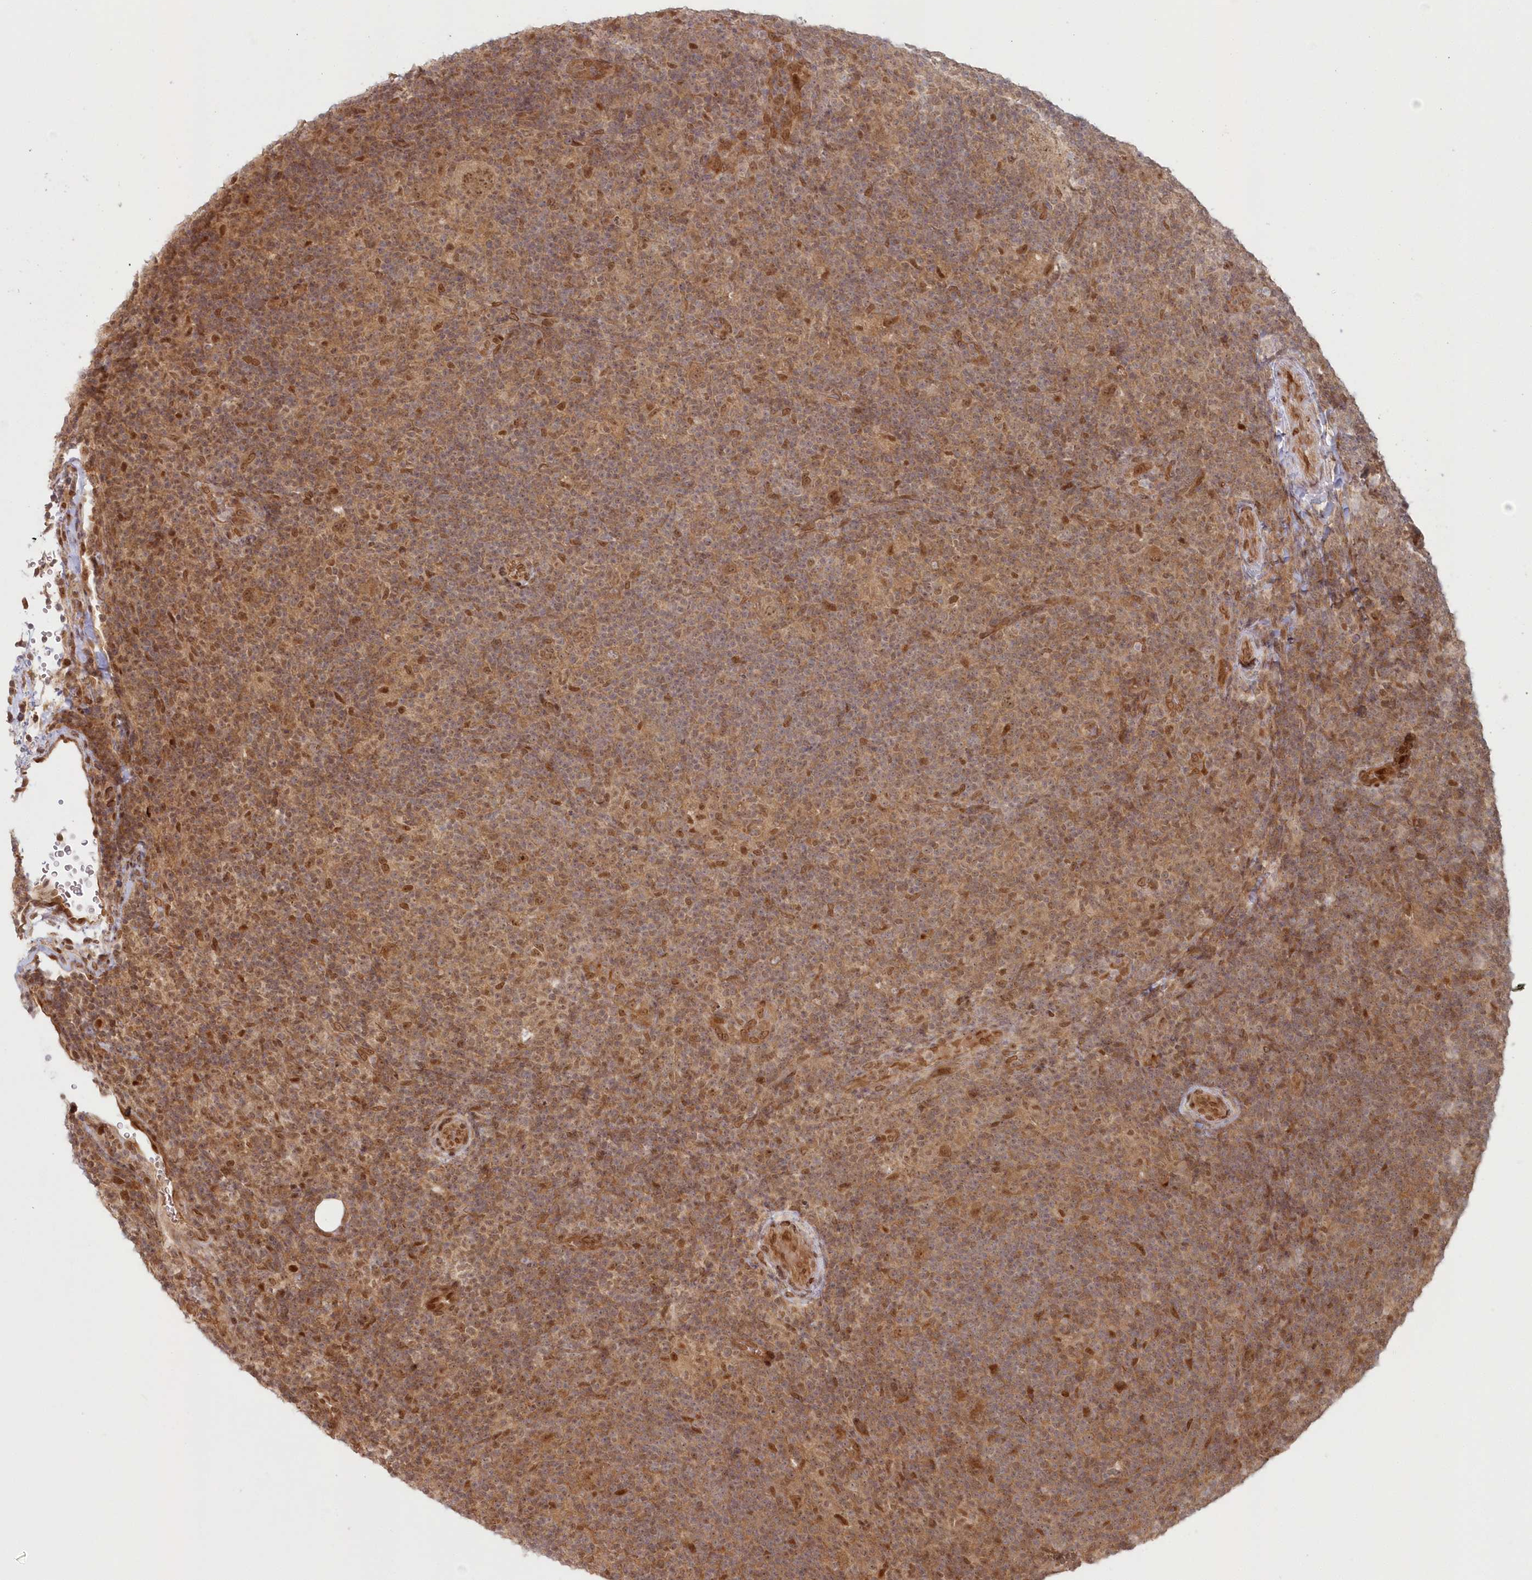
{"staining": {"intensity": "moderate", "quantity": ">75%", "location": "nuclear"}, "tissue": "lymphoma", "cell_type": "Tumor cells", "image_type": "cancer", "snomed": [{"axis": "morphology", "description": "Hodgkin's disease, NOS"}, {"axis": "topography", "description": "Lymph node"}], "caption": "Protein analysis of lymphoma tissue demonstrates moderate nuclear staining in approximately >75% of tumor cells. (brown staining indicates protein expression, while blue staining denotes nuclei).", "gene": "TOGARAM2", "patient": {"sex": "female", "age": 57}}